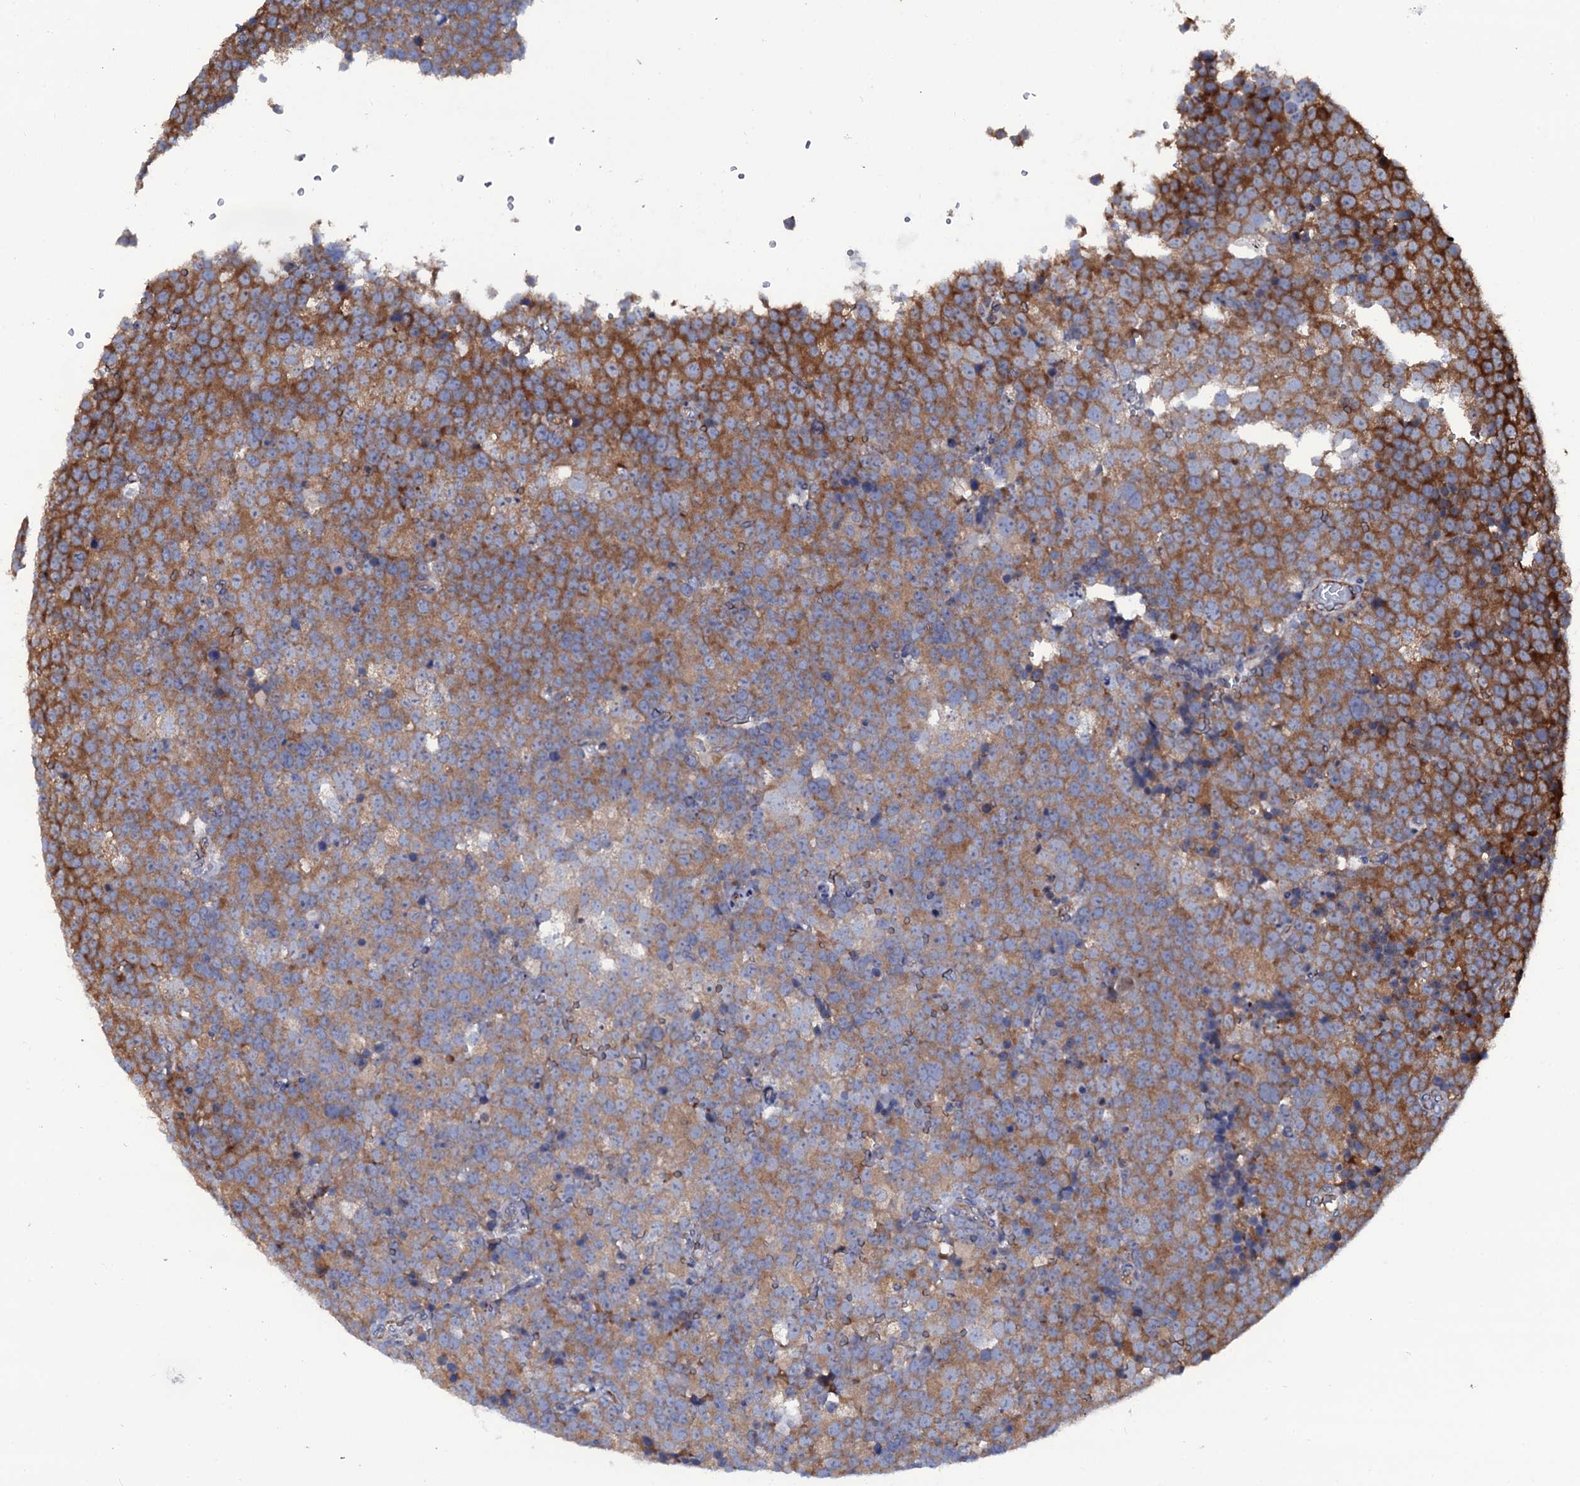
{"staining": {"intensity": "moderate", "quantity": ">75%", "location": "cytoplasmic/membranous"}, "tissue": "testis cancer", "cell_type": "Tumor cells", "image_type": "cancer", "snomed": [{"axis": "morphology", "description": "Seminoma, NOS"}, {"axis": "topography", "description": "Testis"}], "caption": "Testis seminoma stained with a protein marker reveals moderate staining in tumor cells.", "gene": "SPTY2D1", "patient": {"sex": "male", "age": 71}}